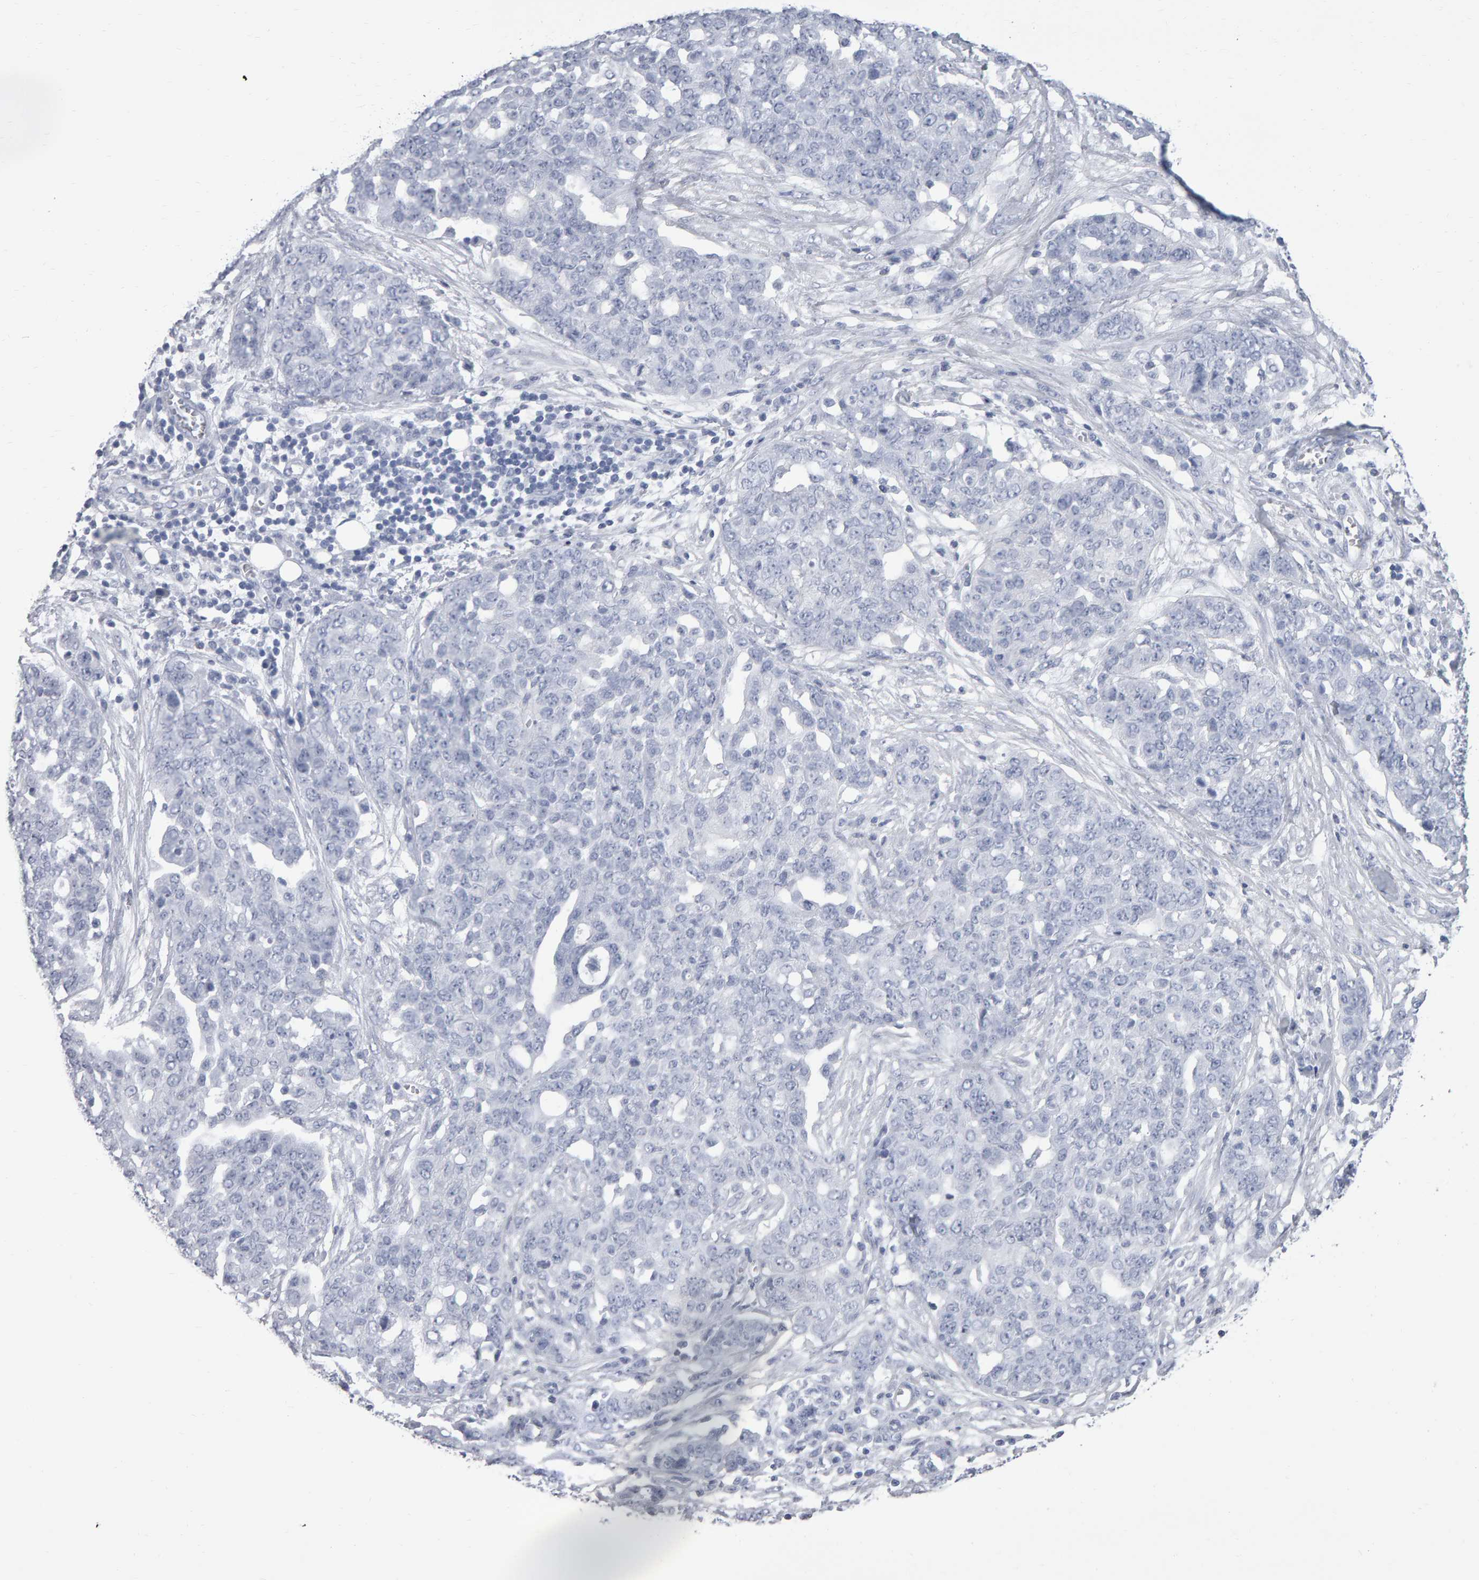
{"staining": {"intensity": "negative", "quantity": "none", "location": "none"}, "tissue": "ovarian cancer", "cell_type": "Tumor cells", "image_type": "cancer", "snomed": [{"axis": "morphology", "description": "Cystadenocarcinoma, serous, NOS"}, {"axis": "topography", "description": "Soft tissue"}, {"axis": "topography", "description": "Ovary"}], "caption": "Tumor cells are negative for brown protein staining in serous cystadenocarcinoma (ovarian).", "gene": "NCDN", "patient": {"sex": "female", "age": 57}}